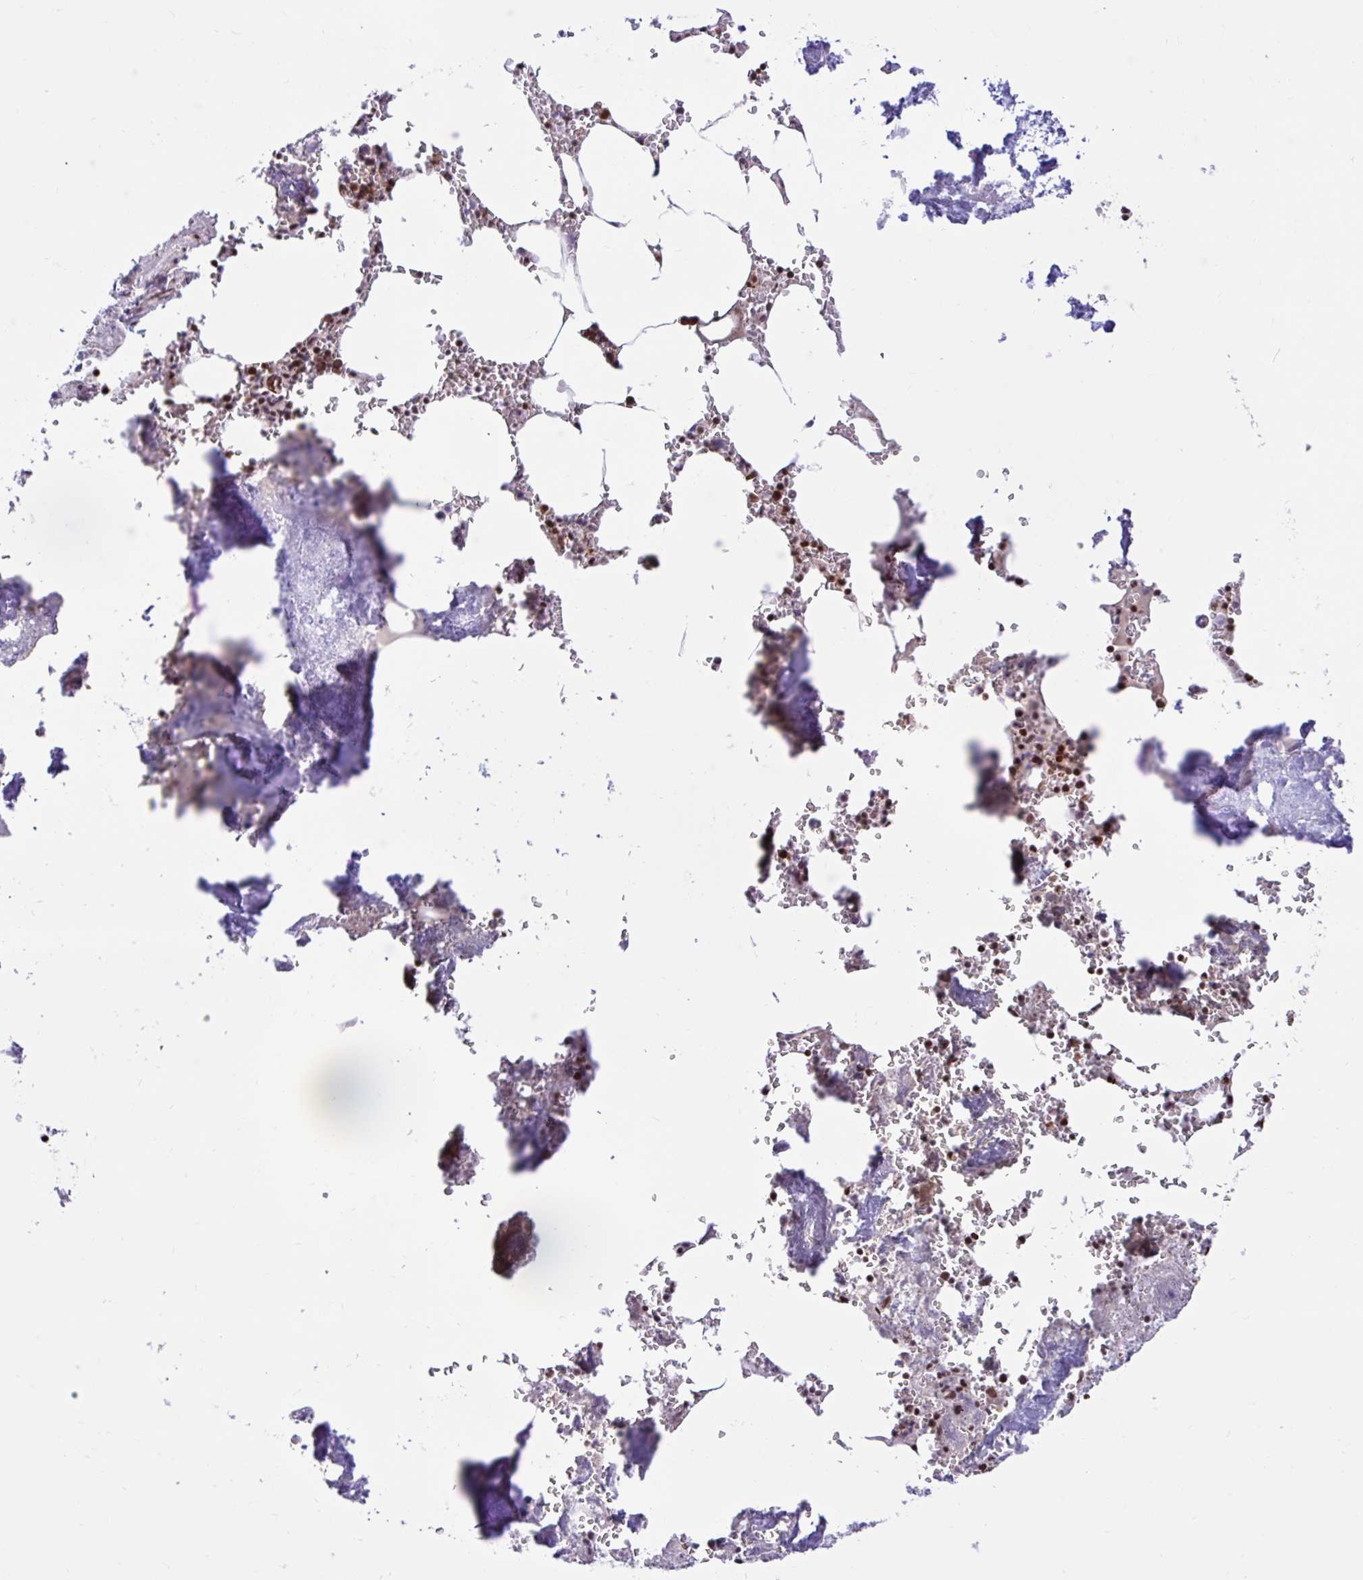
{"staining": {"intensity": "moderate", "quantity": "25%-75%", "location": "nuclear"}, "tissue": "bone marrow", "cell_type": "Hematopoietic cells", "image_type": "normal", "snomed": [{"axis": "morphology", "description": "Normal tissue, NOS"}, {"axis": "topography", "description": "Bone marrow"}], "caption": "IHC staining of benign bone marrow, which demonstrates medium levels of moderate nuclear expression in about 25%-75% of hematopoietic cells indicating moderate nuclear protein positivity. The staining was performed using DAB (brown) for protein detection and nuclei were counterstained in hematoxylin (blue).", "gene": "ABCA9", "patient": {"sex": "male", "age": 54}}